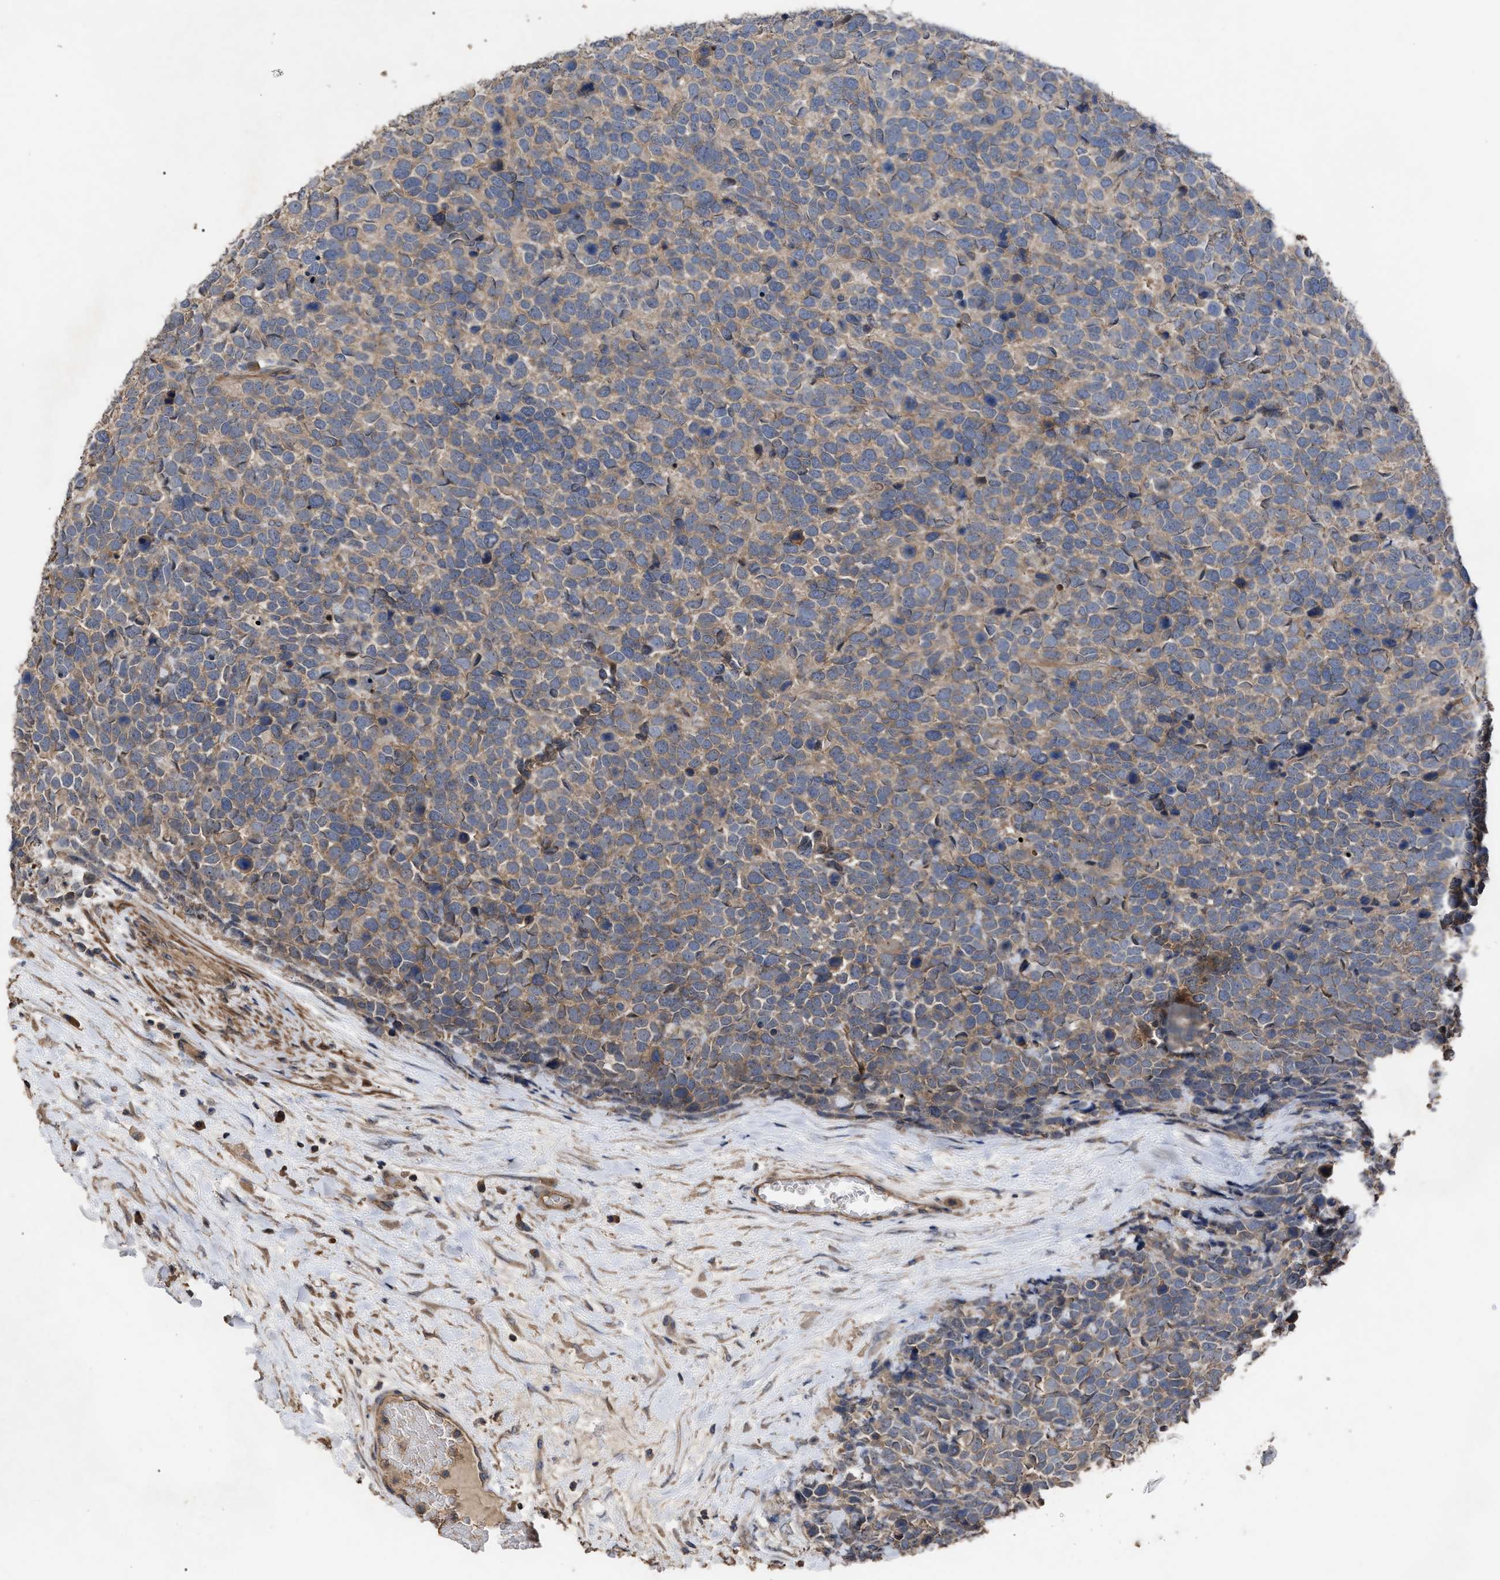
{"staining": {"intensity": "weak", "quantity": ">75%", "location": "cytoplasmic/membranous"}, "tissue": "urothelial cancer", "cell_type": "Tumor cells", "image_type": "cancer", "snomed": [{"axis": "morphology", "description": "Urothelial carcinoma, High grade"}, {"axis": "topography", "description": "Urinary bladder"}], "caption": "A high-resolution histopathology image shows immunohistochemistry (IHC) staining of urothelial cancer, which reveals weak cytoplasmic/membranous expression in about >75% of tumor cells. The protein is shown in brown color, while the nuclei are stained blue.", "gene": "BTN2A1", "patient": {"sex": "female", "age": 82}}